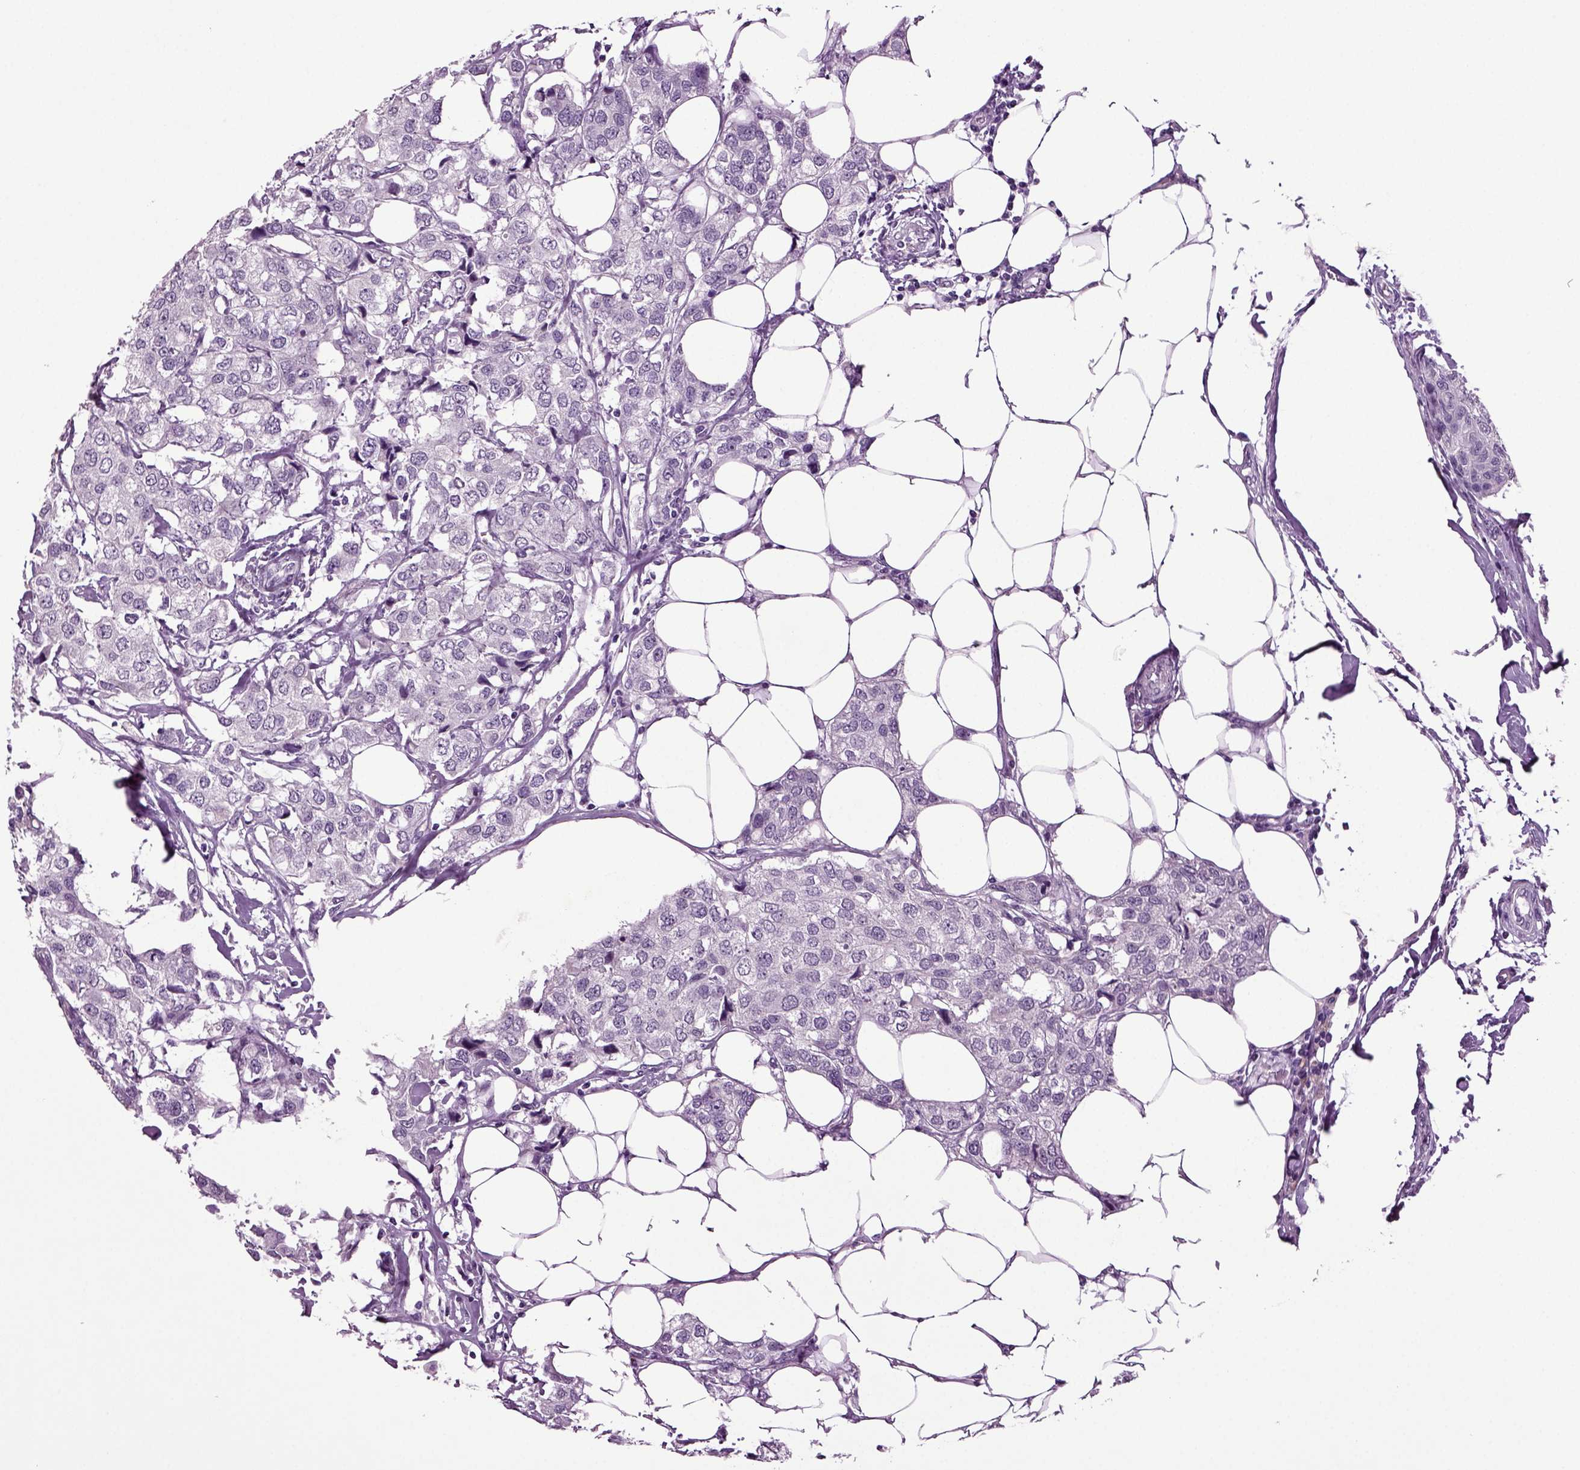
{"staining": {"intensity": "negative", "quantity": "none", "location": "none"}, "tissue": "breast cancer", "cell_type": "Tumor cells", "image_type": "cancer", "snomed": [{"axis": "morphology", "description": "Duct carcinoma"}, {"axis": "topography", "description": "Breast"}], "caption": "Breast cancer was stained to show a protein in brown. There is no significant staining in tumor cells.", "gene": "SLC17A6", "patient": {"sex": "female", "age": 80}}